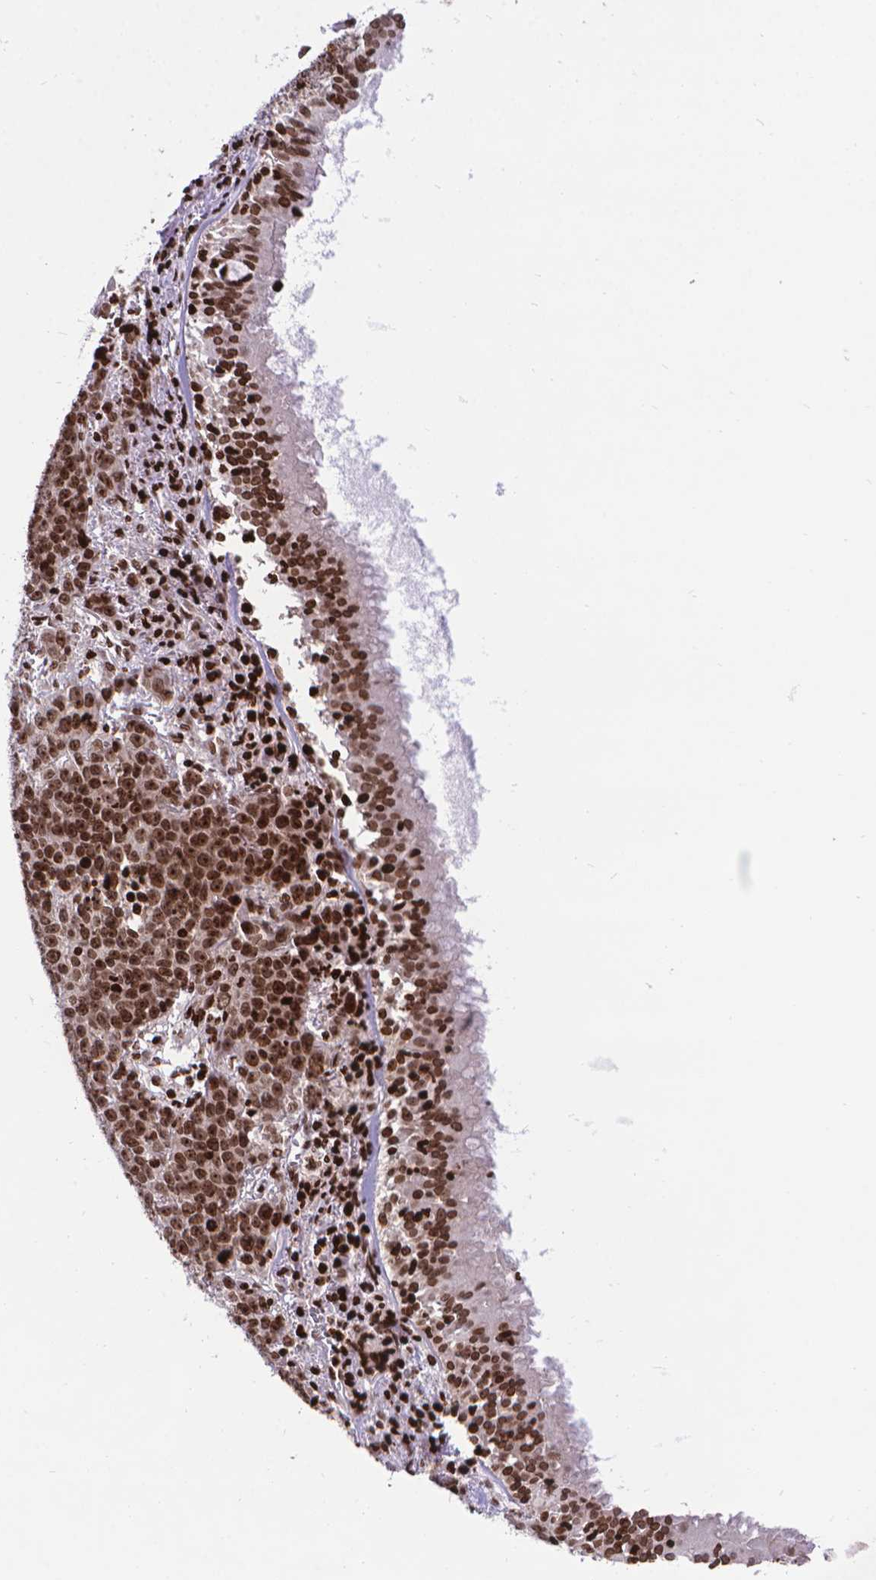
{"staining": {"intensity": "strong", "quantity": ">75%", "location": "nuclear"}, "tissue": "lung cancer", "cell_type": "Tumor cells", "image_type": "cancer", "snomed": [{"axis": "morphology", "description": "Squamous cell carcinoma, NOS"}, {"axis": "morphology", "description": "Squamous cell carcinoma, metastatic, NOS"}, {"axis": "topography", "description": "Lung"}, {"axis": "topography", "description": "Pleura, NOS"}], "caption": "Lung squamous cell carcinoma stained with IHC reveals strong nuclear staining in about >75% of tumor cells.", "gene": "AMER1", "patient": {"sex": "male", "age": 72}}